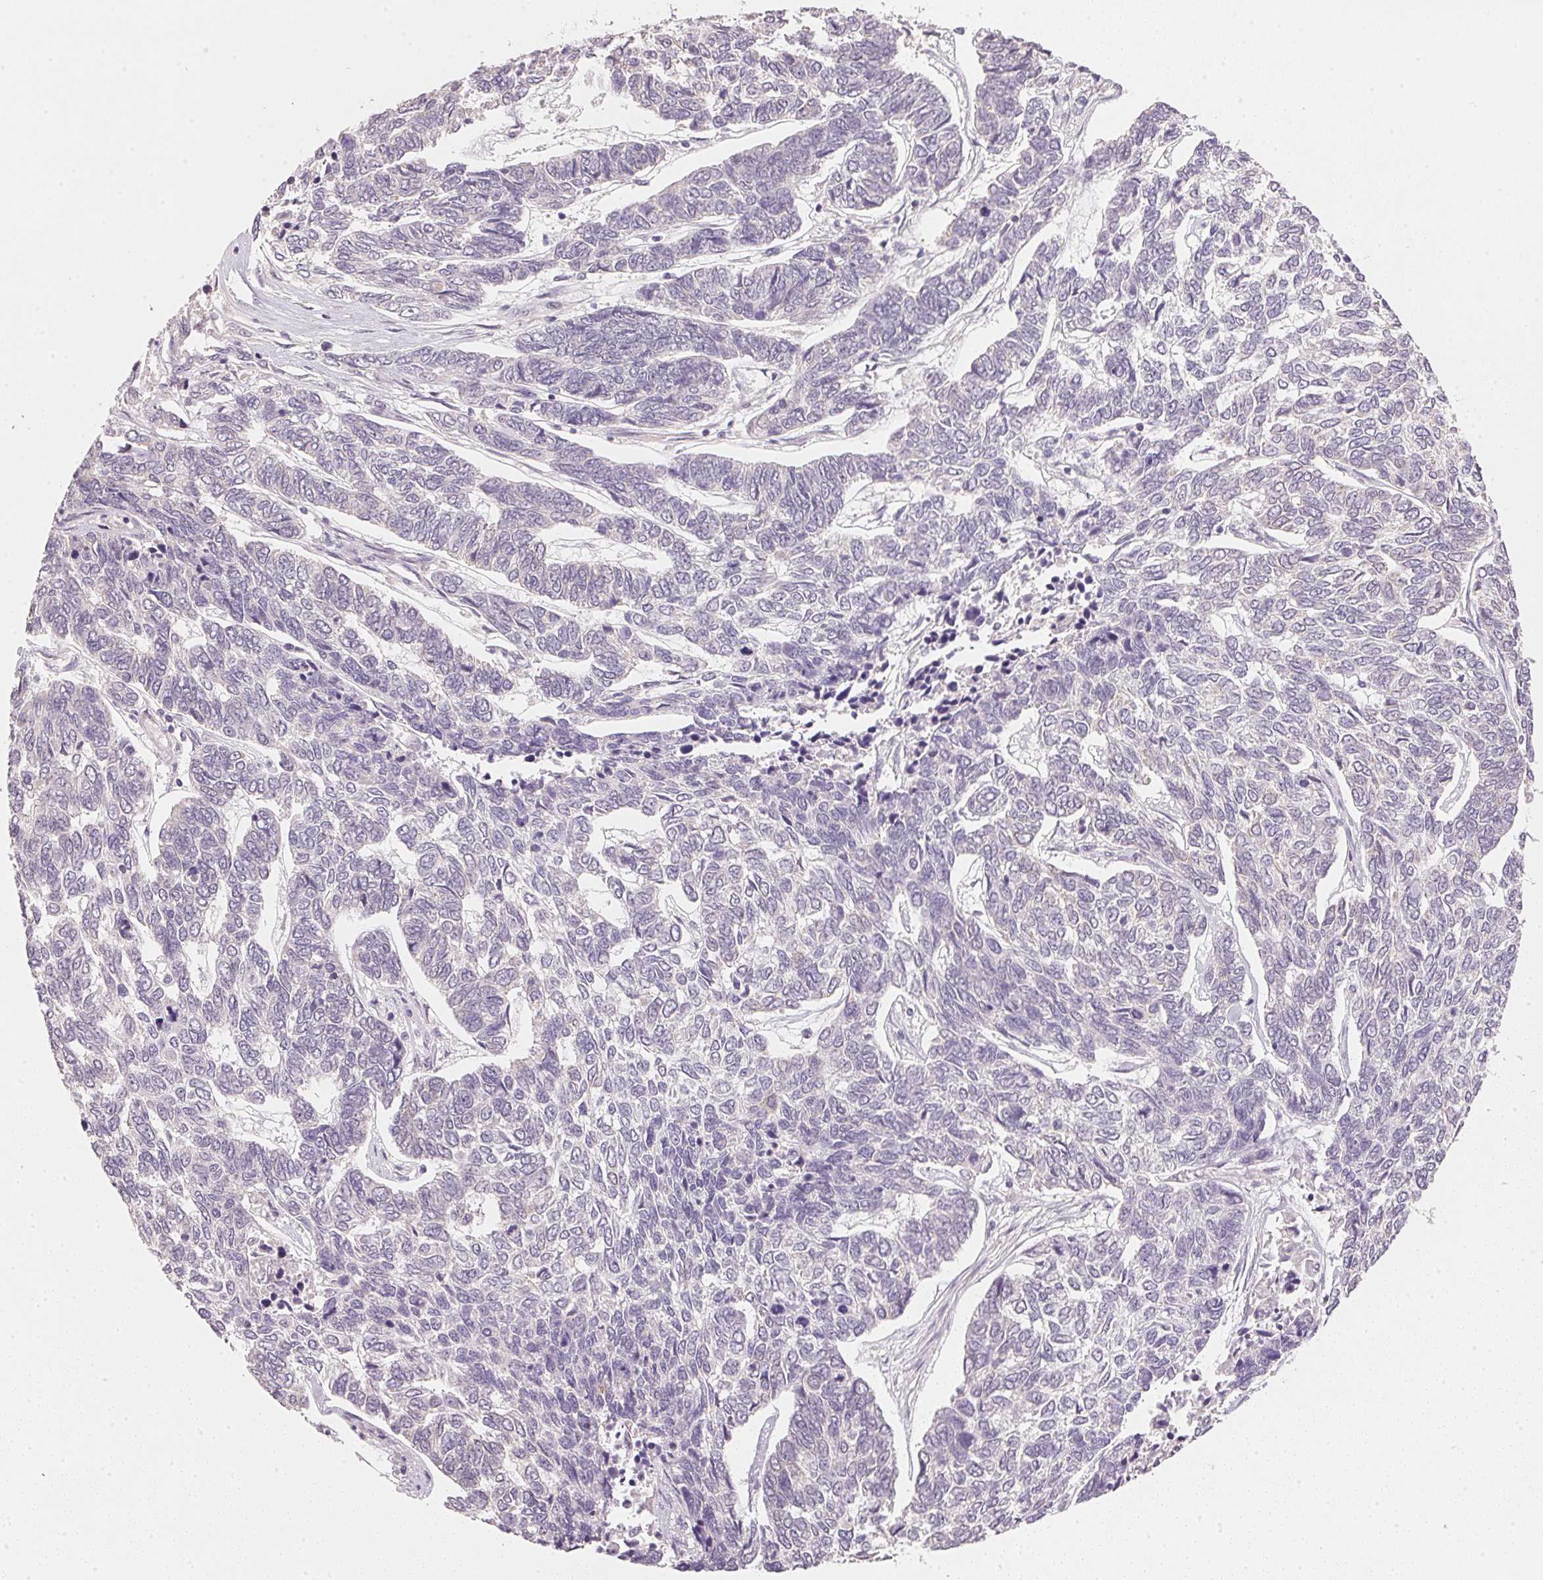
{"staining": {"intensity": "negative", "quantity": "none", "location": "none"}, "tissue": "skin cancer", "cell_type": "Tumor cells", "image_type": "cancer", "snomed": [{"axis": "morphology", "description": "Basal cell carcinoma"}, {"axis": "topography", "description": "Skin"}], "caption": "DAB immunohistochemical staining of human skin cancer reveals no significant expression in tumor cells.", "gene": "DHCR24", "patient": {"sex": "female", "age": 65}}